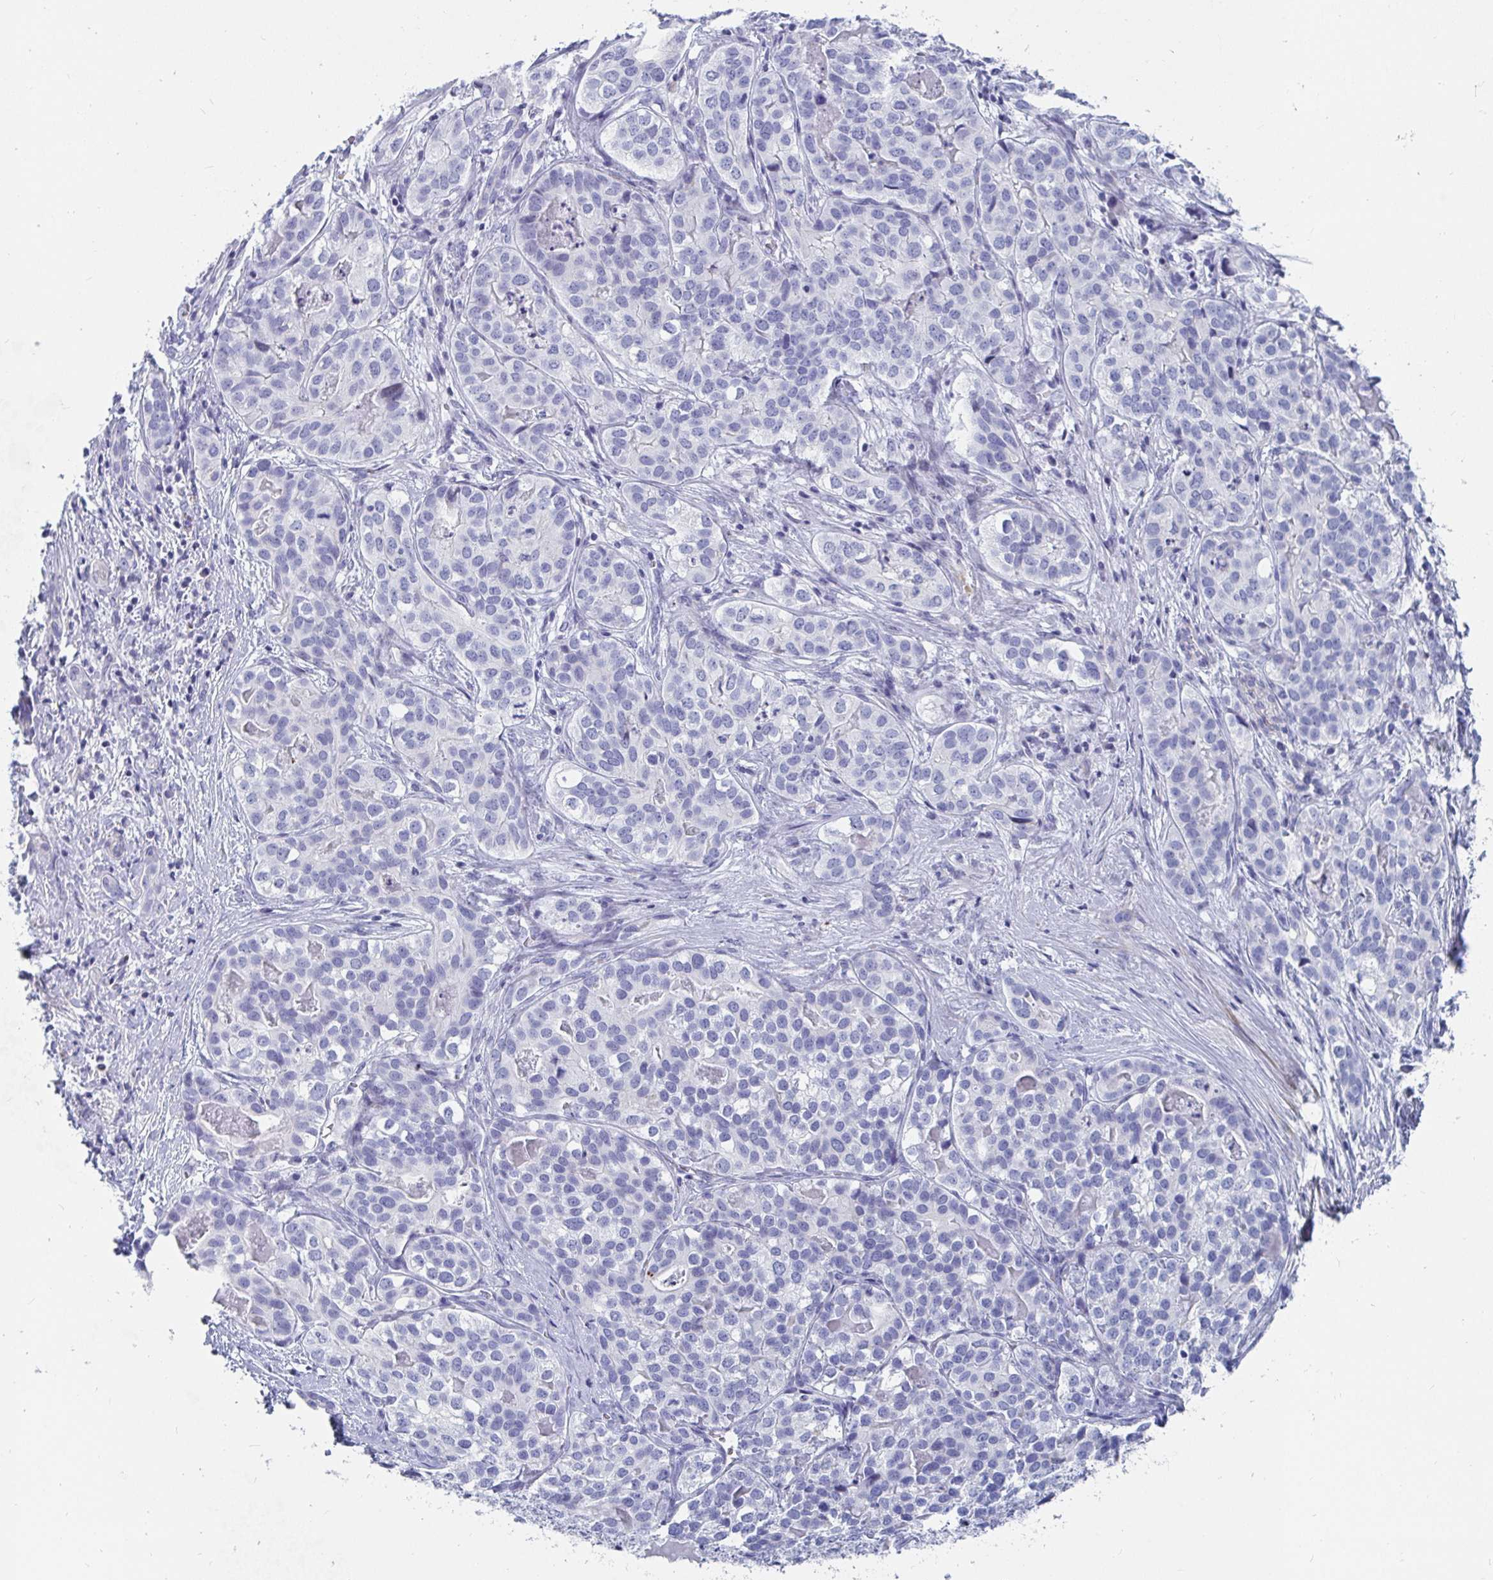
{"staining": {"intensity": "negative", "quantity": "none", "location": "none"}, "tissue": "liver cancer", "cell_type": "Tumor cells", "image_type": "cancer", "snomed": [{"axis": "morphology", "description": "Cholangiocarcinoma"}, {"axis": "topography", "description": "Liver"}], "caption": "The micrograph exhibits no staining of tumor cells in liver cancer. The staining is performed using DAB (3,3'-diaminobenzidine) brown chromogen with nuclei counter-stained in using hematoxylin.", "gene": "ZFP82", "patient": {"sex": "male", "age": 56}}